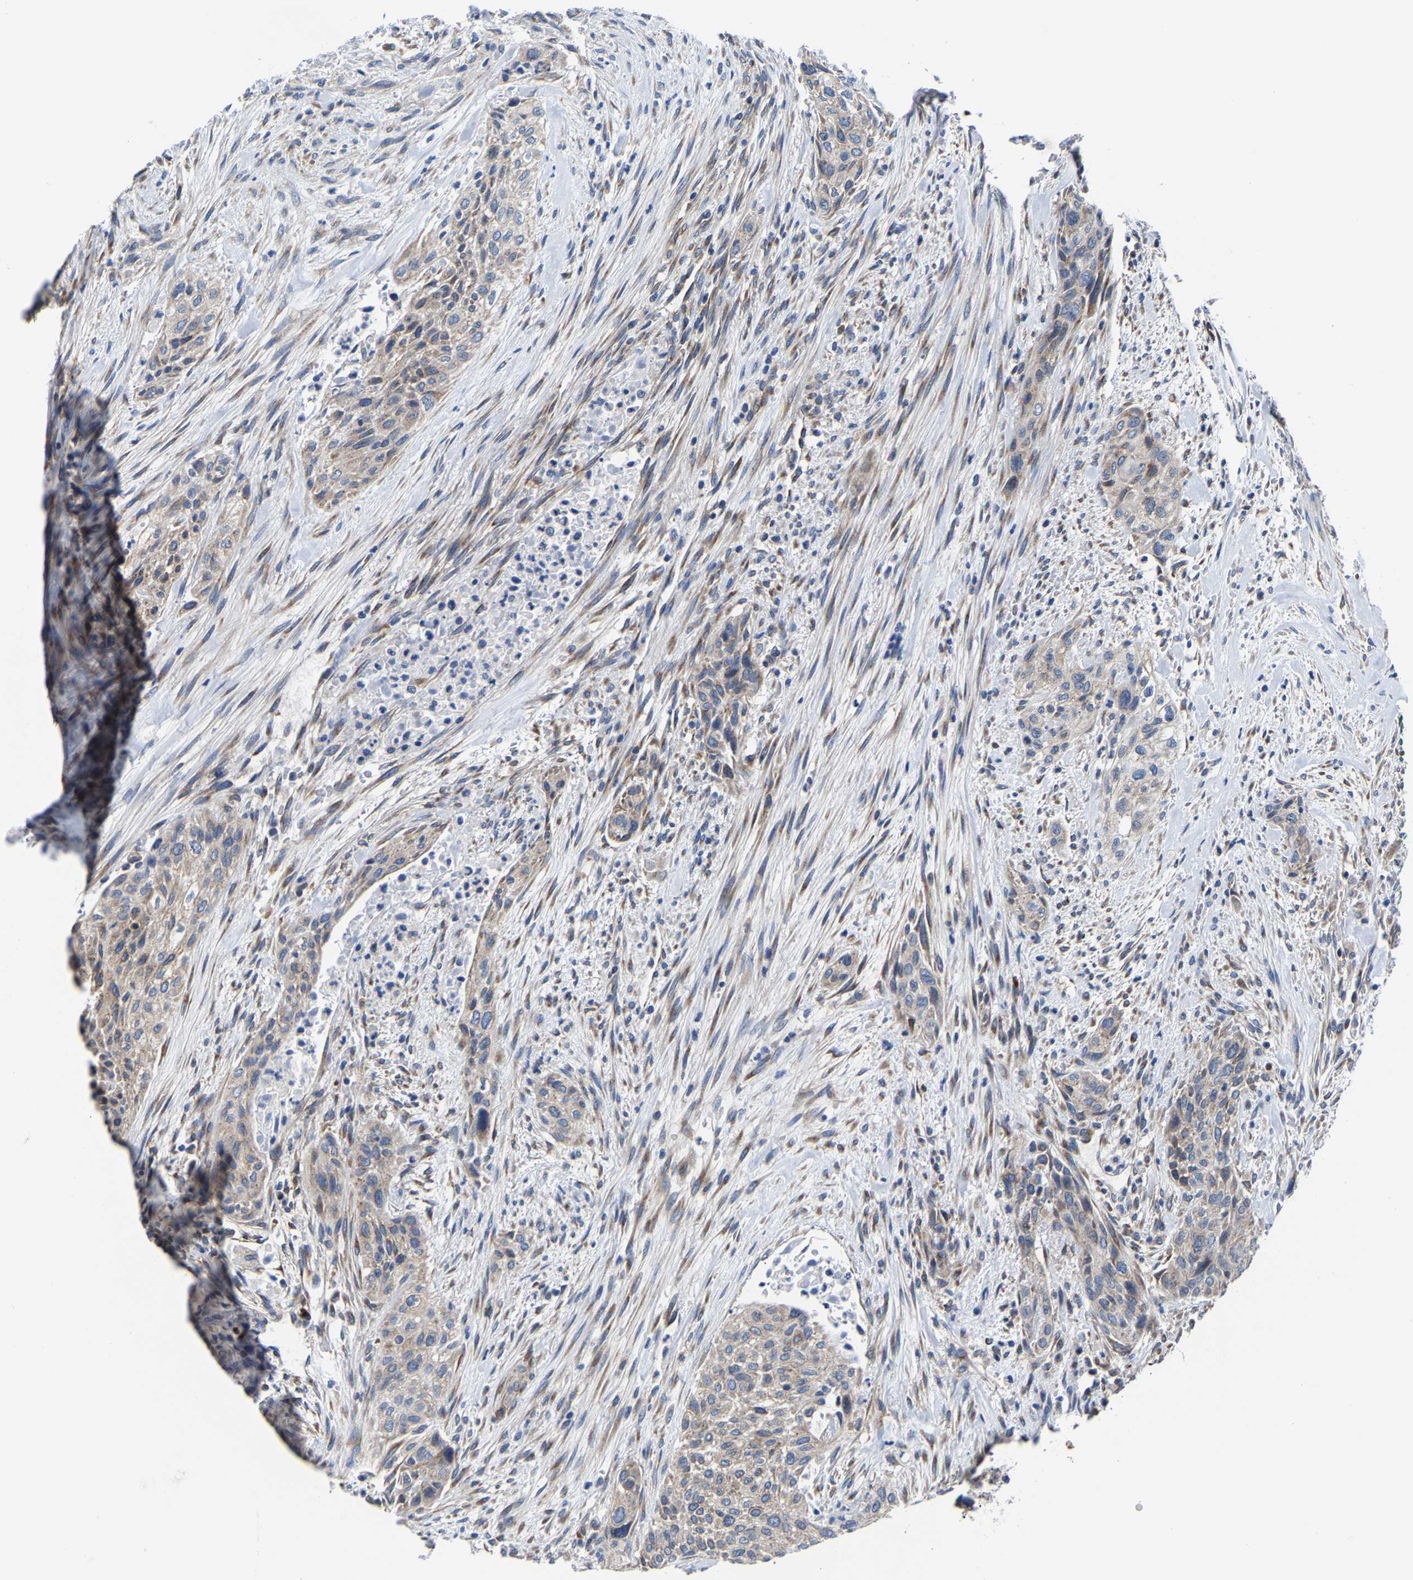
{"staining": {"intensity": "weak", "quantity": ">75%", "location": "cytoplasmic/membranous"}, "tissue": "urothelial cancer", "cell_type": "Tumor cells", "image_type": "cancer", "snomed": [{"axis": "morphology", "description": "Urothelial carcinoma, Low grade"}, {"axis": "morphology", "description": "Urothelial carcinoma, High grade"}, {"axis": "topography", "description": "Urinary bladder"}], "caption": "This is an image of immunohistochemistry staining of low-grade urothelial carcinoma, which shows weak expression in the cytoplasmic/membranous of tumor cells.", "gene": "EBAG9", "patient": {"sex": "male", "age": 35}}